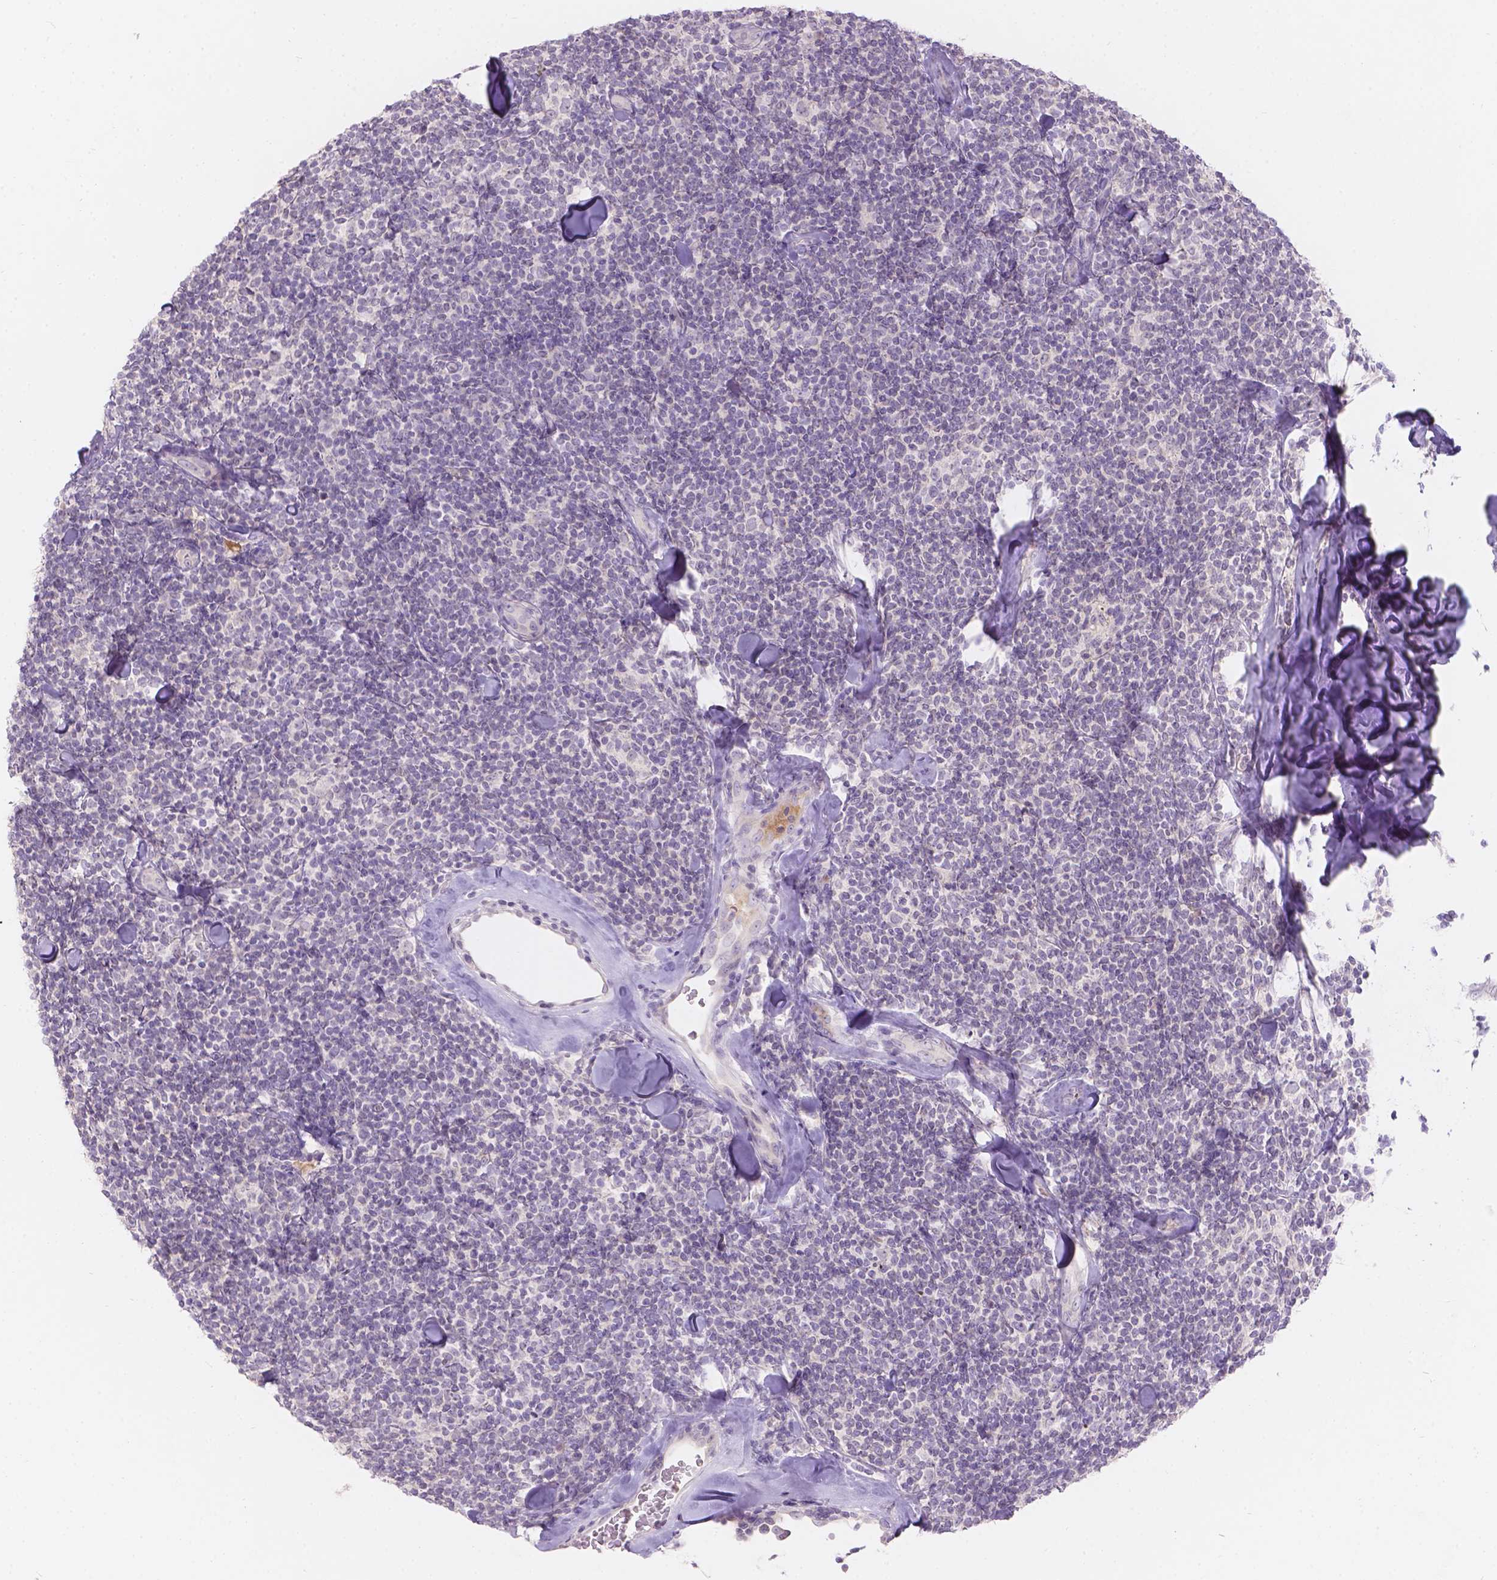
{"staining": {"intensity": "negative", "quantity": "none", "location": "none"}, "tissue": "lymphoma", "cell_type": "Tumor cells", "image_type": "cancer", "snomed": [{"axis": "morphology", "description": "Malignant lymphoma, non-Hodgkin's type, Low grade"}, {"axis": "topography", "description": "Lymph node"}], "caption": "Tumor cells are negative for protein expression in human lymphoma.", "gene": "DCAF4L1", "patient": {"sex": "female", "age": 56}}